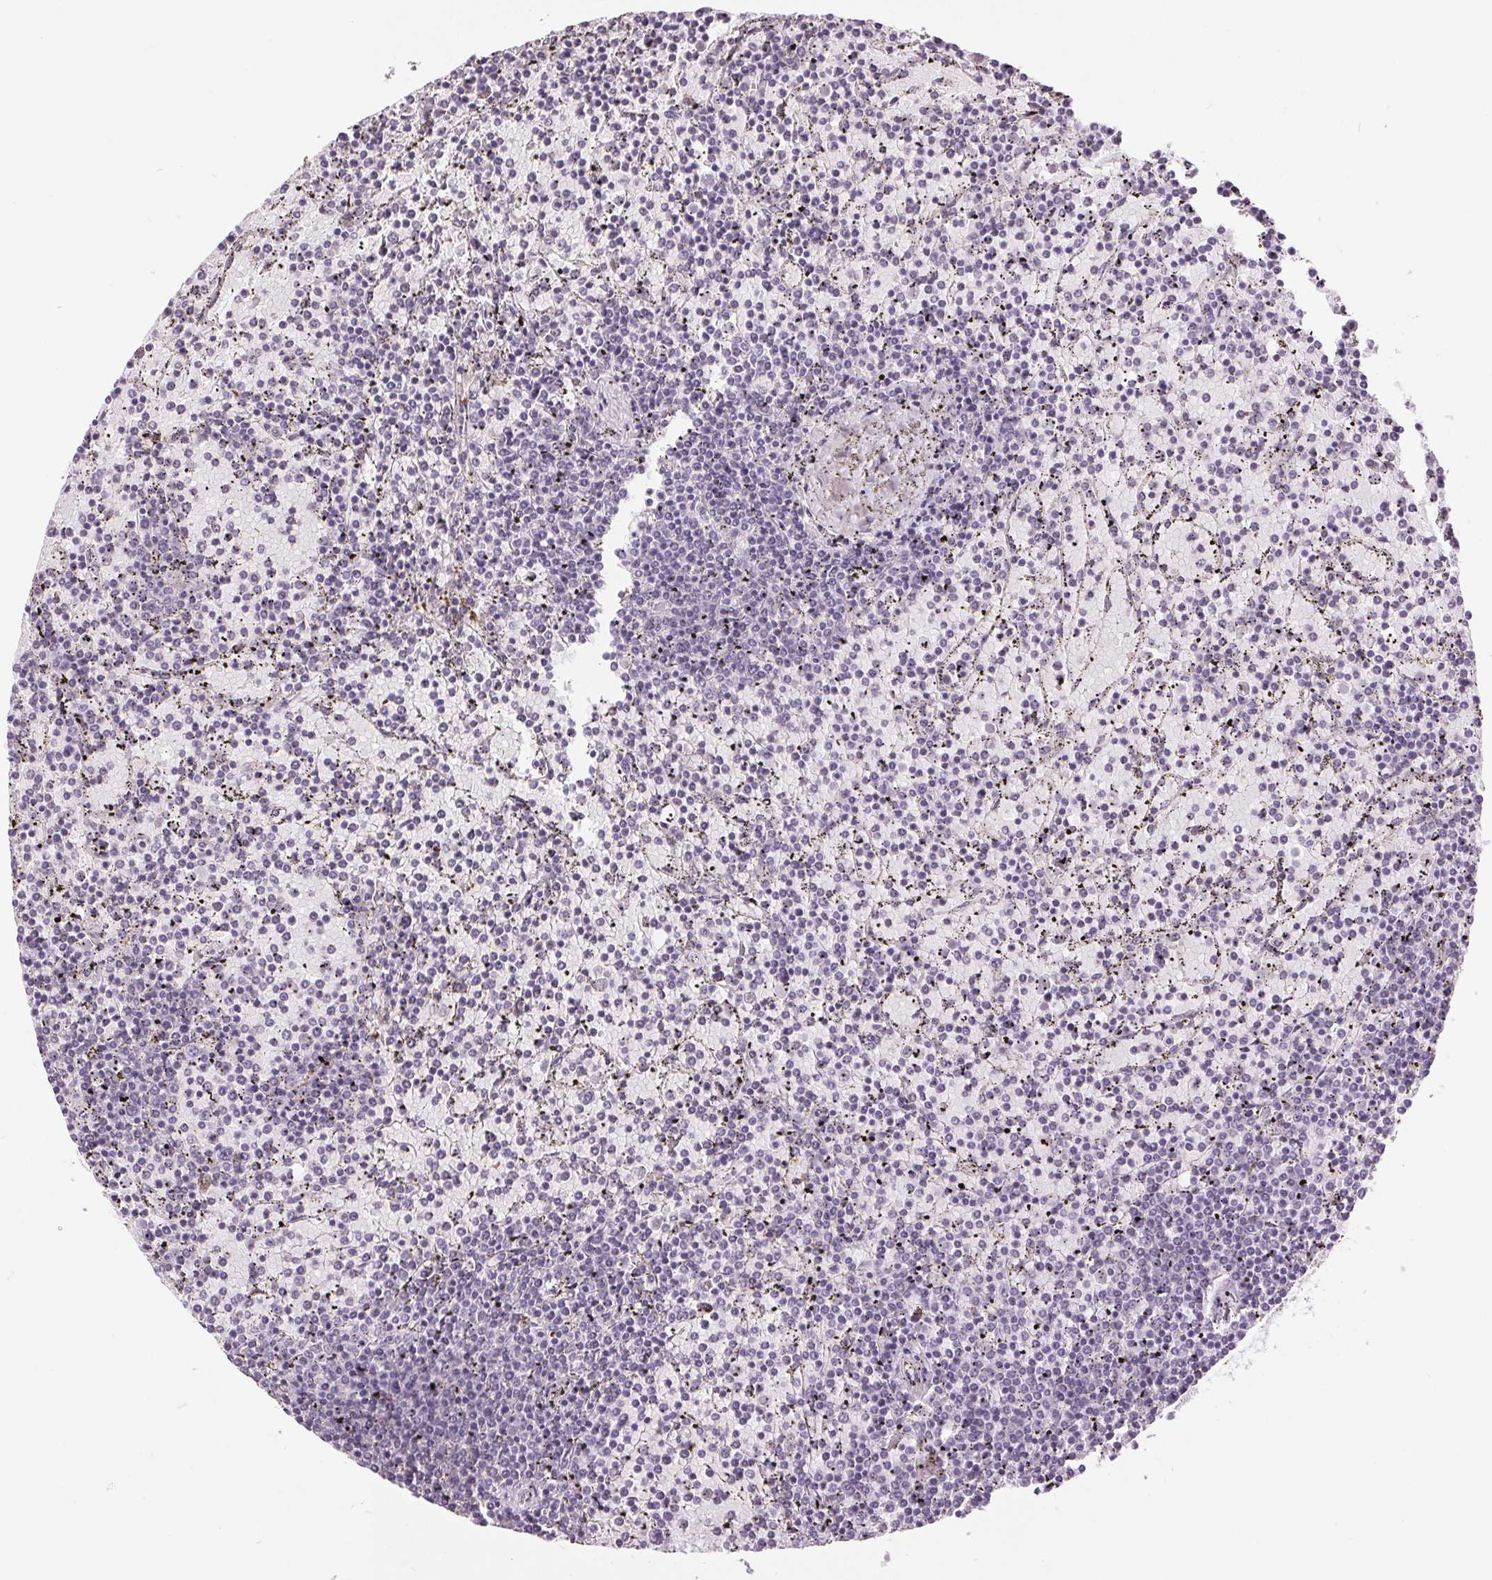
{"staining": {"intensity": "negative", "quantity": "none", "location": "none"}, "tissue": "lymphoma", "cell_type": "Tumor cells", "image_type": "cancer", "snomed": [{"axis": "morphology", "description": "Malignant lymphoma, non-Hodgkin's type, Low grade"}, {"axis": "topography", "description": "Spleen"}], "caption": "Immunohistochemical staining of lymphoma shows no significant staining in tumor cells.", "gene": "FXYD4", "patient": {"sex": "female", "age": 77}}